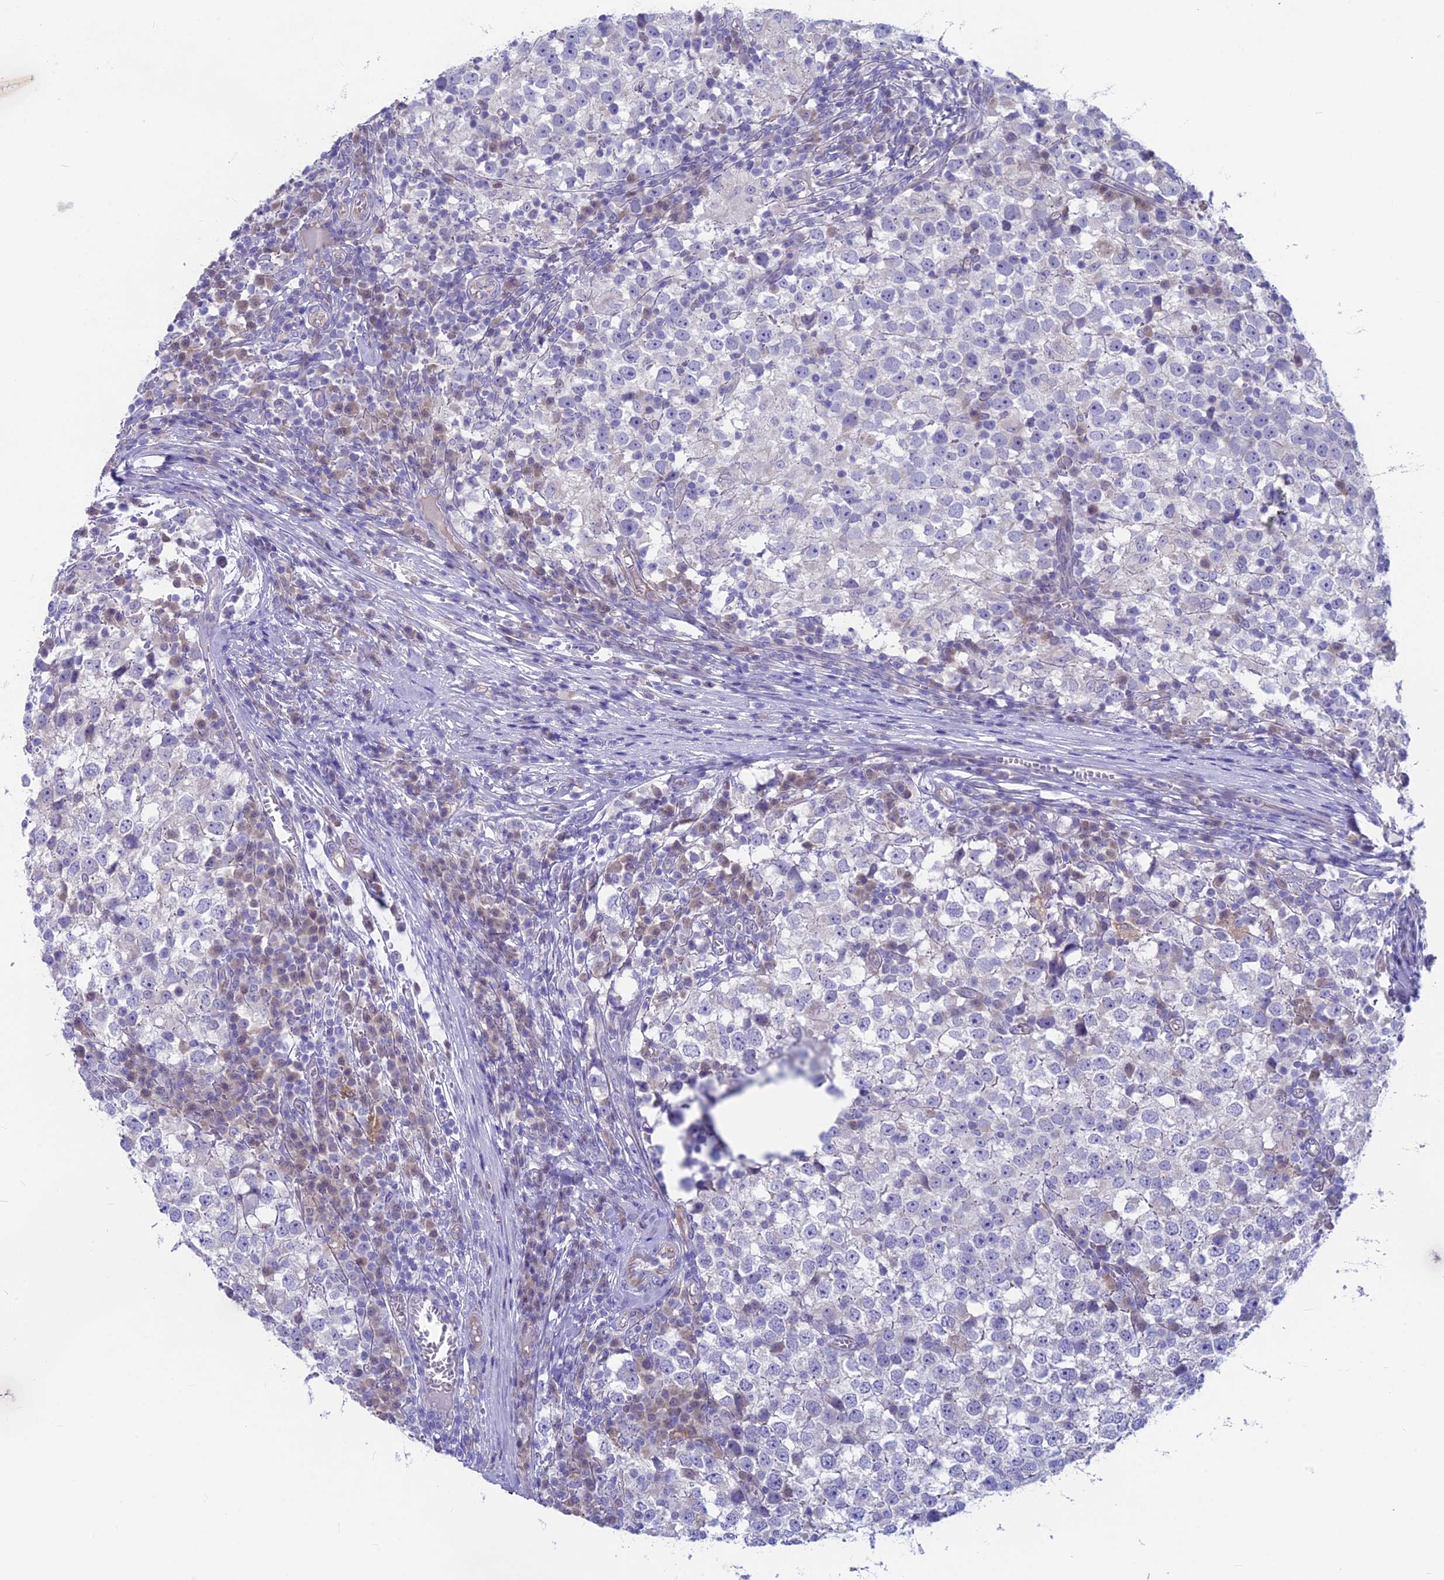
{"staining": {"intensity": "negative", "quantity": "none", "location": "none"}, "tissue": "testis cancer", "cell_type": "Tumor cells", "image_type": "cancer", "snomed": [{"axis": "morphology", "description": "Seminoma, NOS"}, {"axis": "topography", "description": "Testis"}], "caption": "Tumor cells show no significant expression in testis cancer.", "gene": "SNTN", "patient": {"sex": "male", "age": 65}}